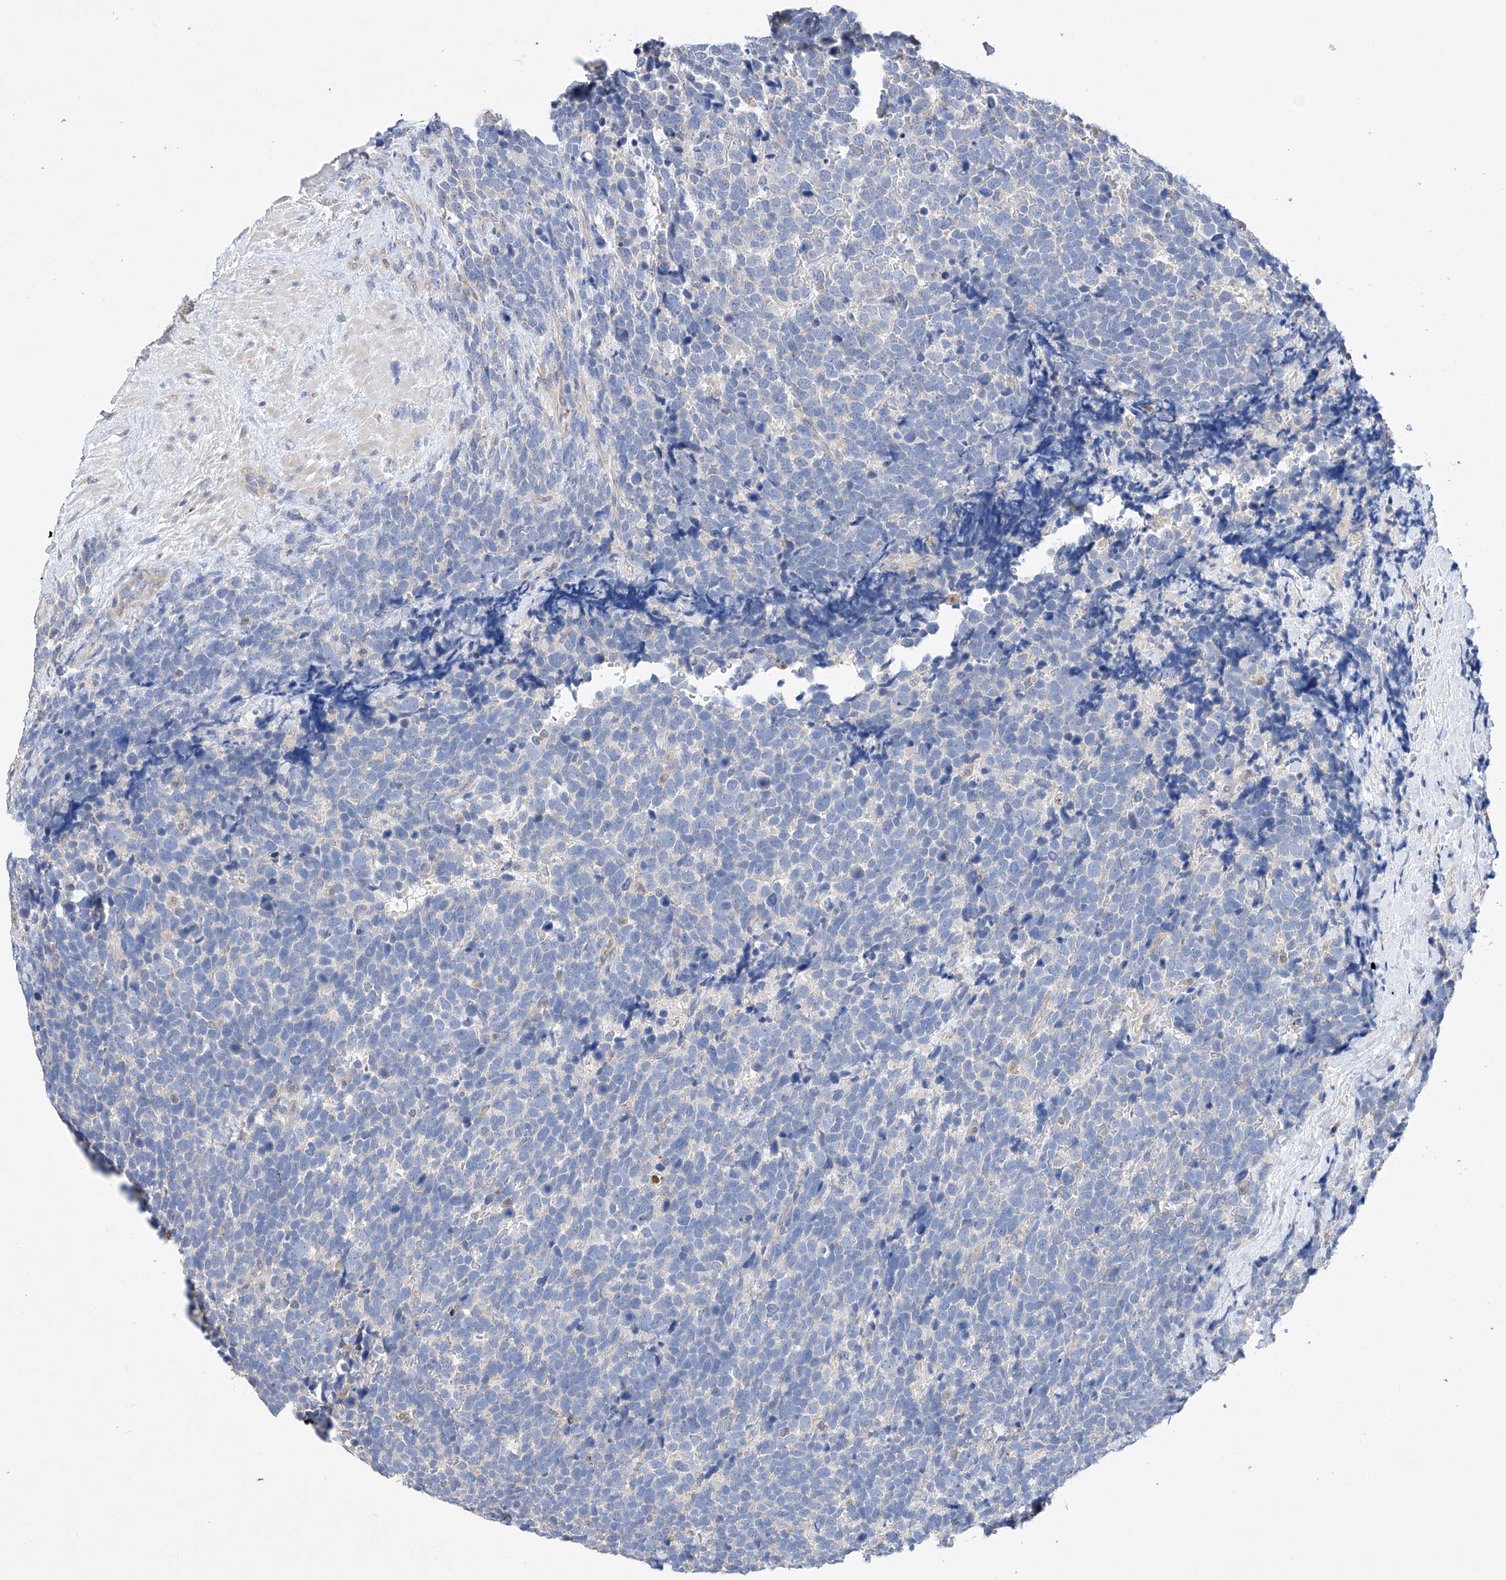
{"staining": {"intensity": "negative", "quantity": "none", "location": "none"}, "tissue": "urothelial cancer", "cell_type": "Tumor cells", "image_type": "cancer", "snomed": [{"axis": "morphology", "description": "Urothelial carcinoma, High grade"}, {"axis": "topography", "description": "Urinary bladder"}], "caption": "Urothelial carcinoma (high-grade) was stained to show a protein in brown. There is no significant expression in tumor cells.", "gene": "AMD1", "patient": {"sex": "female", "age": 82}}